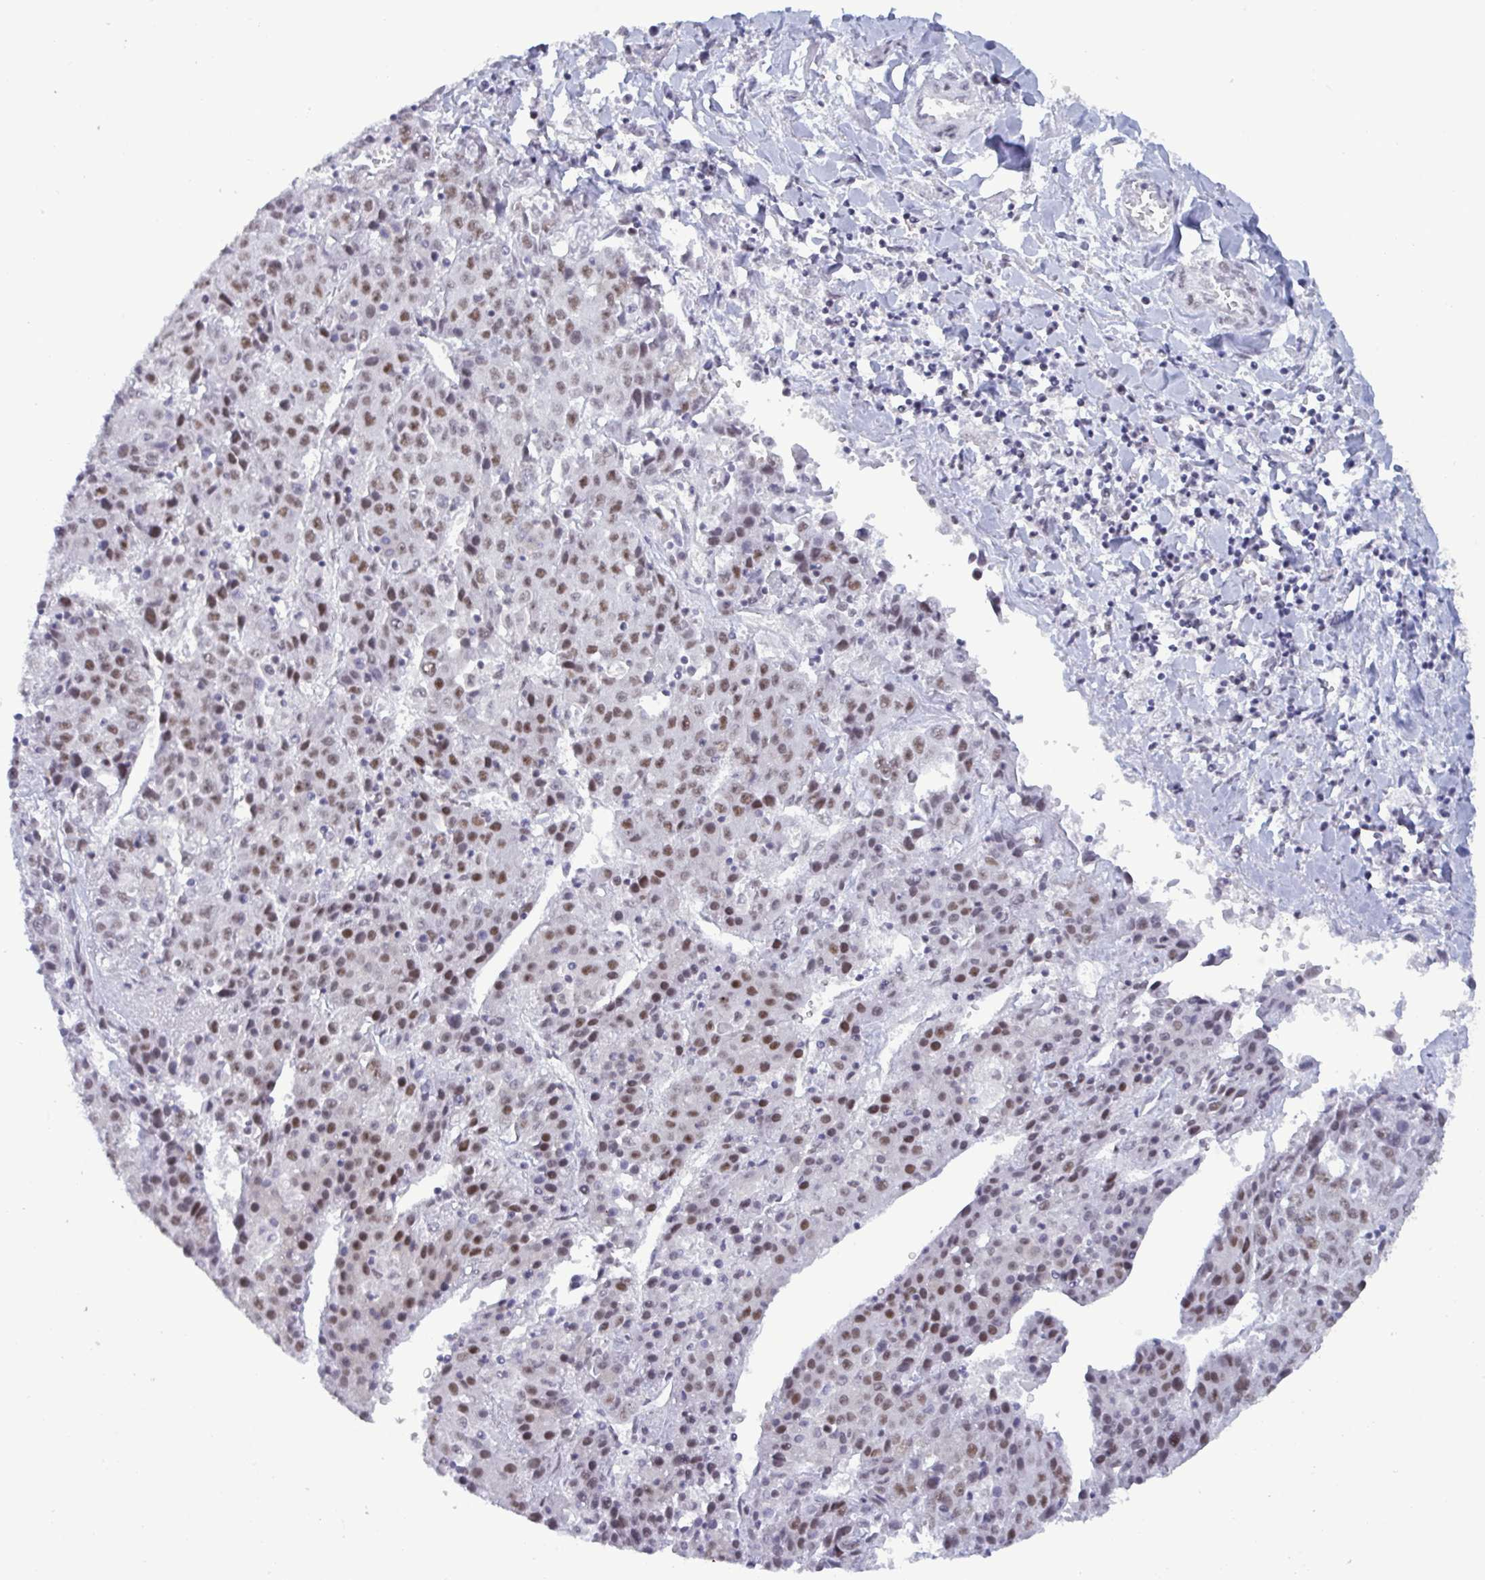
{"staining": {"intensity": "moderate", "quantity": "<25%", "location": "nuclear"}, "tissue": "liver cancer", "cell_type": "Tumor cells", "image_type": "cancer", "snomed": [{"axis": "morphology", "description": "Carcinoma, Hepatocellular, NOS"}, {"axis": "topography", "description": "Liver"}], "caption": "Immunohistochemical staining of hepatocellular carcinoma (liver) exhibits low levels of moderate nuclear protein staining in about <25% of tumor cells.", "gene": "PPP1R10", "patient": {"sex": "female", "age": 53}}